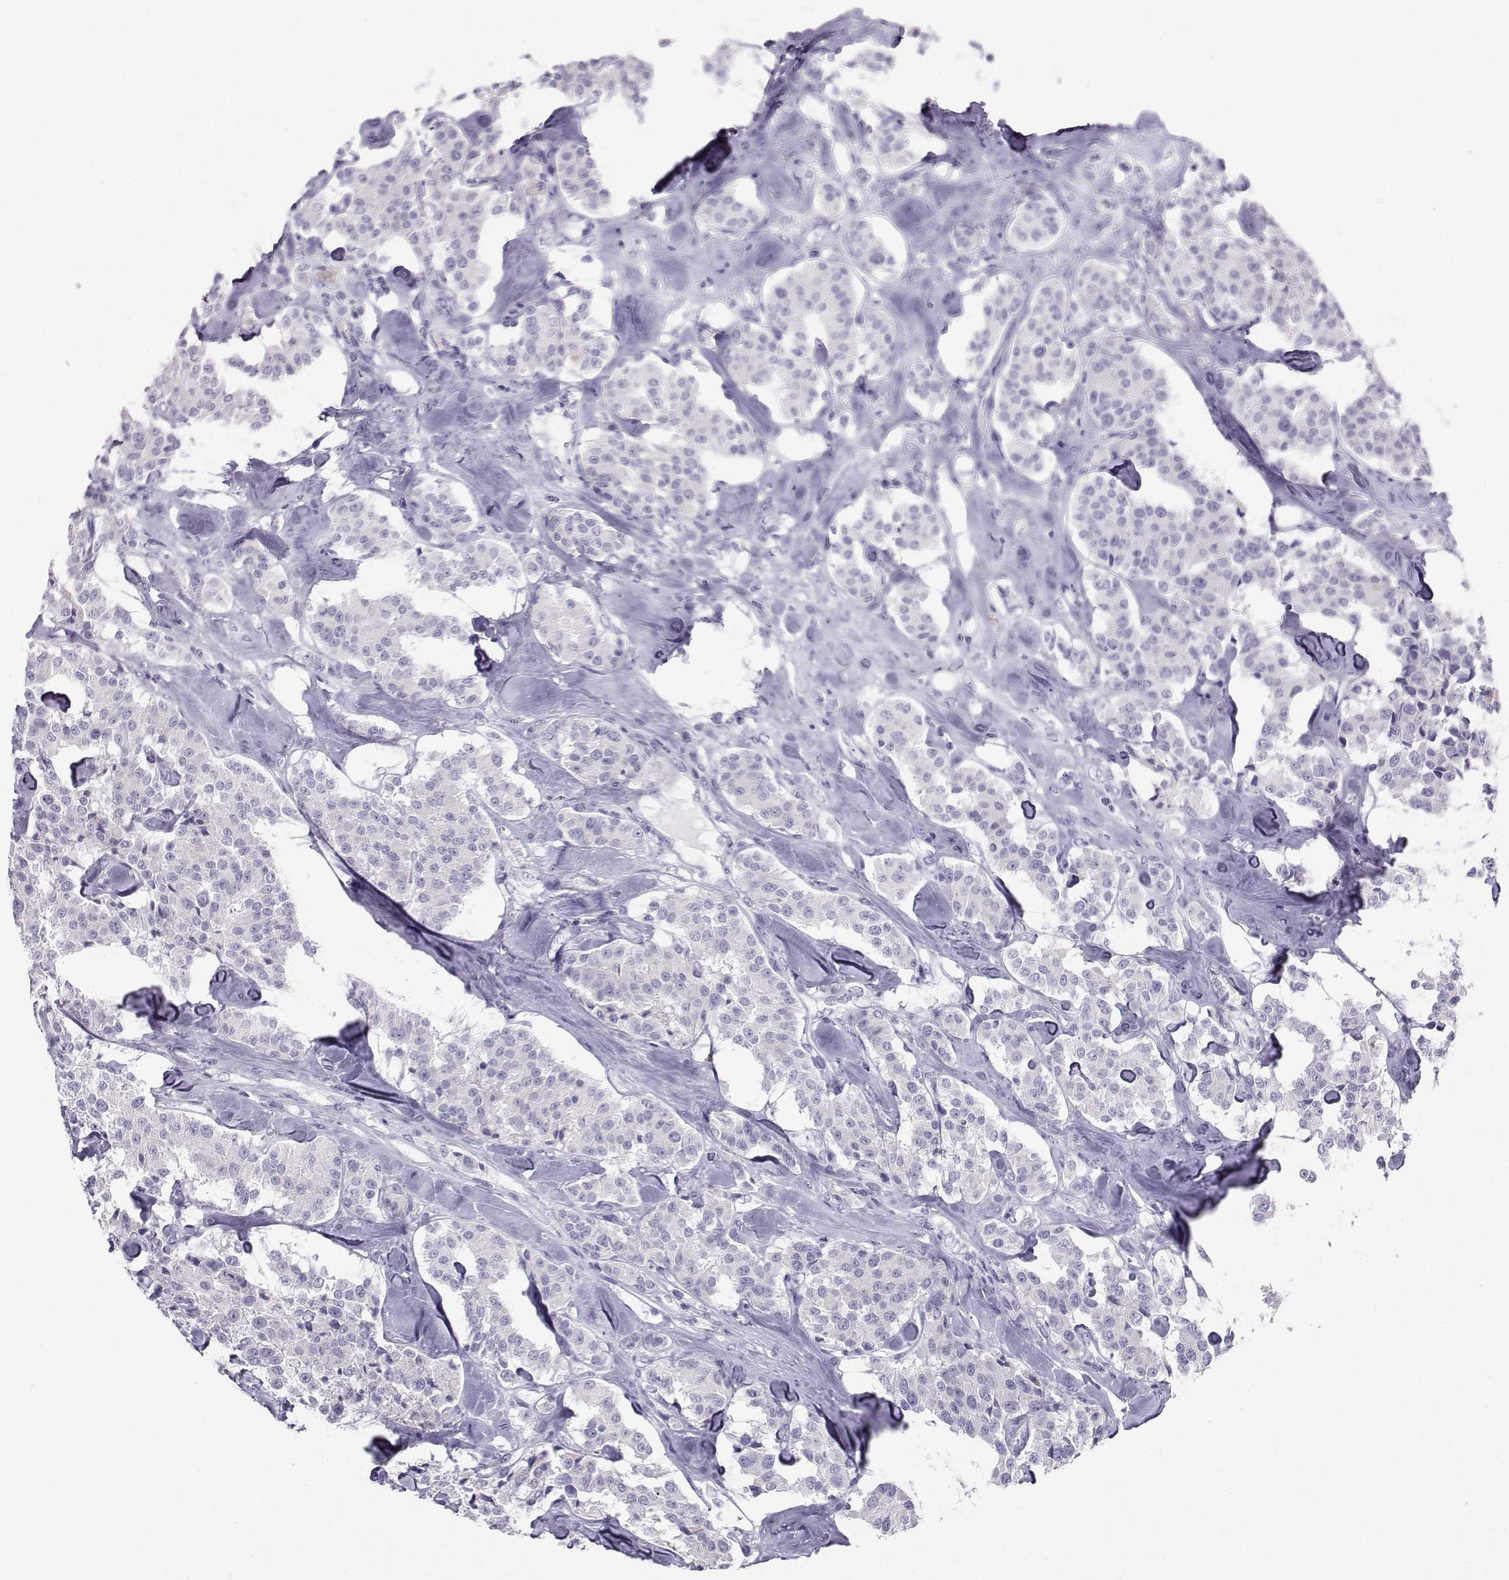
{"staining": {"intensity": "negative", "quantity": "none", "location": "none"}, "tissue": "carcinoid", "cell_type": "Tumor cells", "image_type": "cancer", "snomed": [{"axis": "morphology", "description": "Carcinoid, malignant, NOS"}, {"axis": "topography", "description": "Pancreas"}], "caption": "Tumor cells are negative for brown protein staining in carcinoid (malignant).", "gene": "FBXO24", "patient": {"sex": "male", "age": 41}}